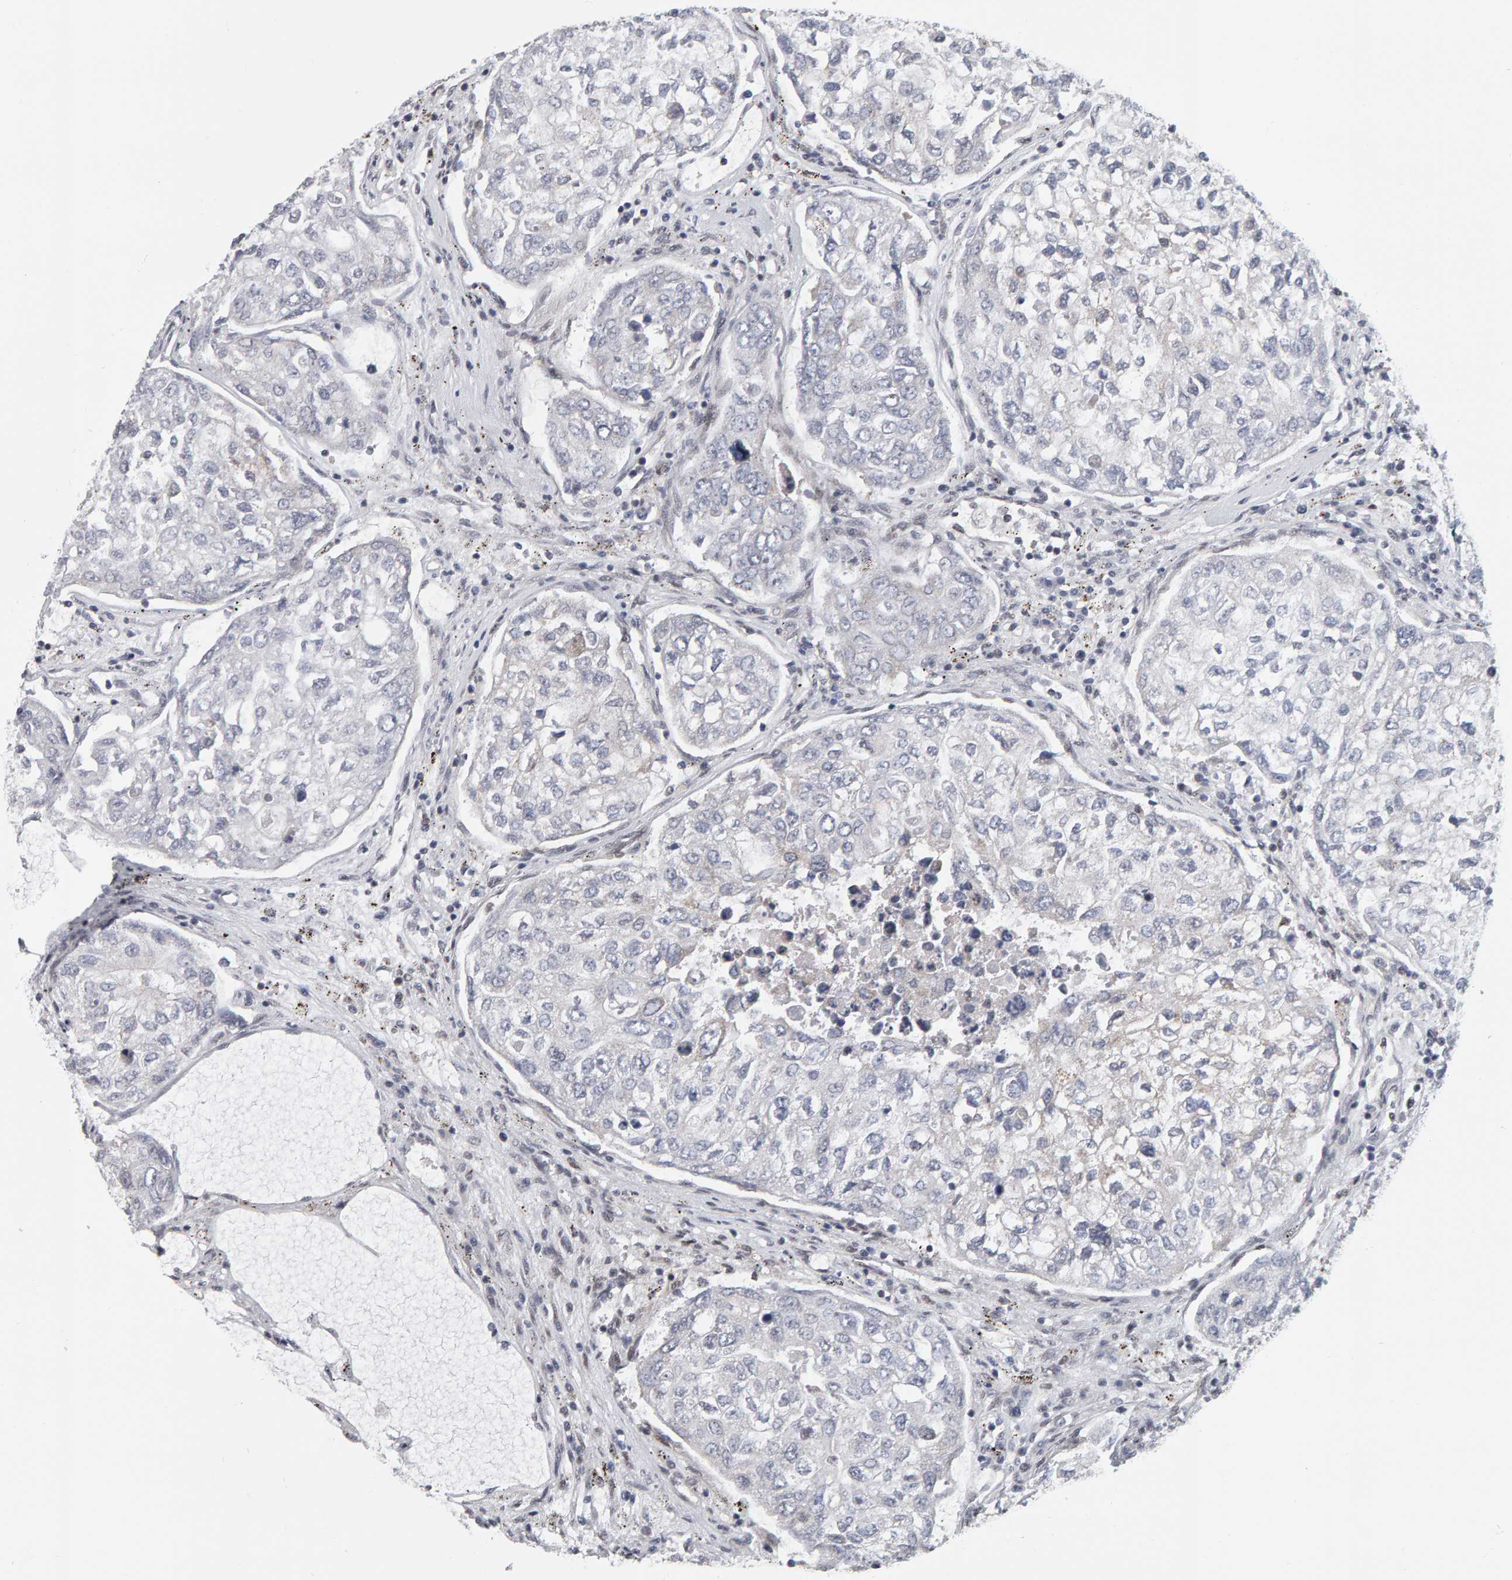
{"staining": {"intensity": "negative", "quantity": "none", "location": "none"}, "tissue": "urothelial cancer", "cell_type": "Tumor cells", "image_type": "cancer", "snomed": [{"axis": "morphology", "description": "Urothelial carcinoma, High grade"}, {"axis": "topography", "description": "Lymph node"}, {"axis": "topography", "description": "Urinary bladder"}], "caption": "Tumor cells are negative for brown protein staining in urothelial carcinoma (high-grade).", "gene": "ATF7IP", "patient": {"sex": "male", "age": 51}}